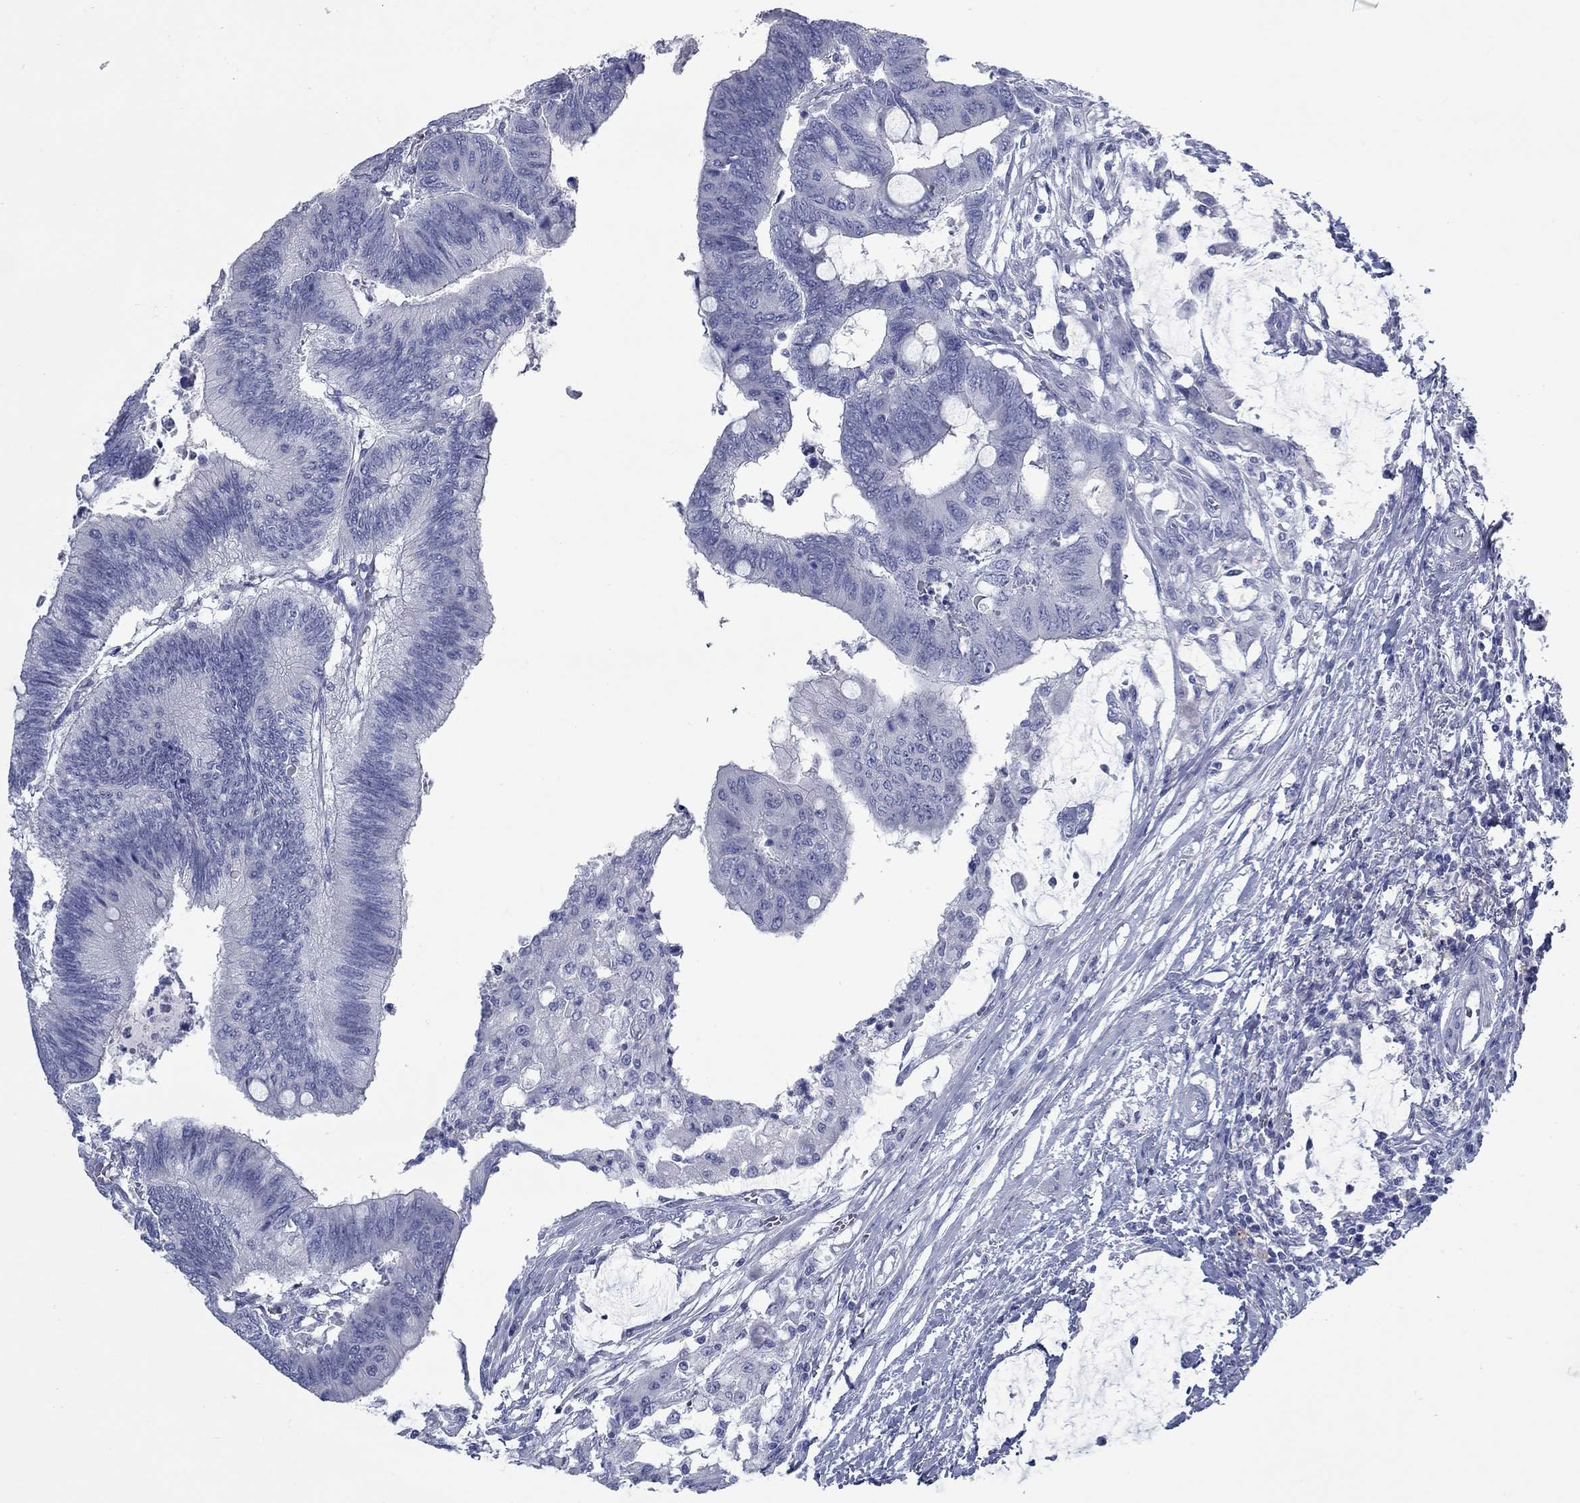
{"staining": {"intensity": "negative", "quantity": "none", "location": "none"}, "tissue": "colorectal cancer", "cell_type": "Tumor cells", "image_type": "cancer", "snomed": [{"axis": "morphology", "description": "Normal tissue, NOS"}, {"axis": "morphology", "description": "Adenocarcinoma, NOS"}, {"axis": "topography", "description": "Rectum"}, {"axis": "topography", "description": "Peripheral nerve tissue"}], "caption": "An IHC photomicrograph of colorectal adenocarcinoma is shown. There is no staining in tumor cells of colorectal adenocarcinoma.", "gene": "KIRREL2", "patient": {"sex": "male", "age": 92}}